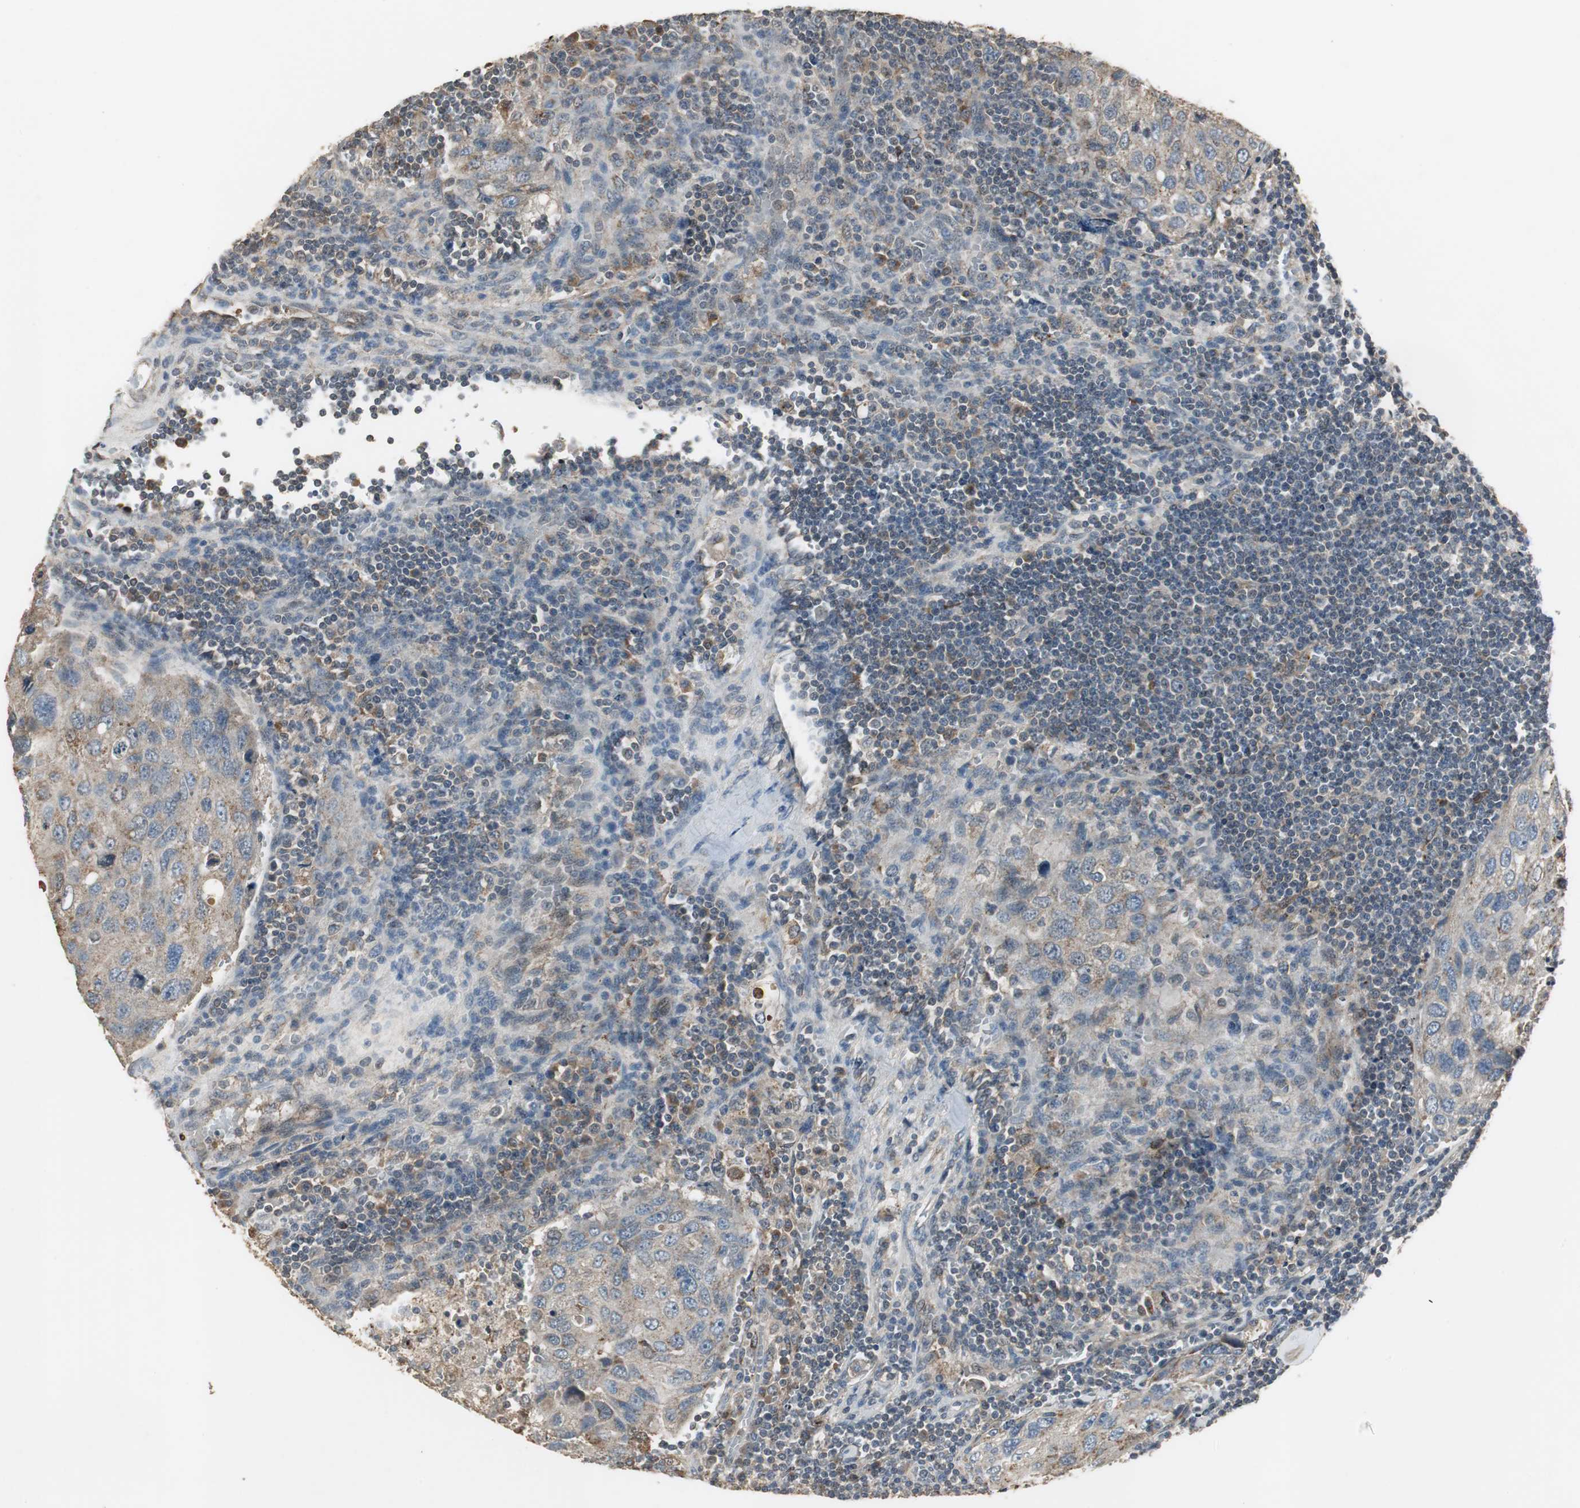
{"staining": {"intensity": "moderate", "quantity": "25%-75%", "location": "cytoplasmic/membranous"}, "tissue": "urothelial cancer", "cell_type": "Tumor cells", "image_type": "cancer", "snomed": [{"axis": "morphology", "description": "Urothelial carcinoma, High grade"}, {"axis": "topography", "description": "Lymph node"}, {"axis": "topography", "description": "Urinary bladder"}], "caption": "A brown stain shows moderate cytoplasmic/membranous staining of a protein in human urothelial cancer tumor cells. The staining was performed using DAB (3,3'-diaminobenzidine), with brown indicating positive protein expression. Nuclei are stained blue with hematoxylin.", "gene": "JTB", "patient": {"sex": "male", "age": 51}}